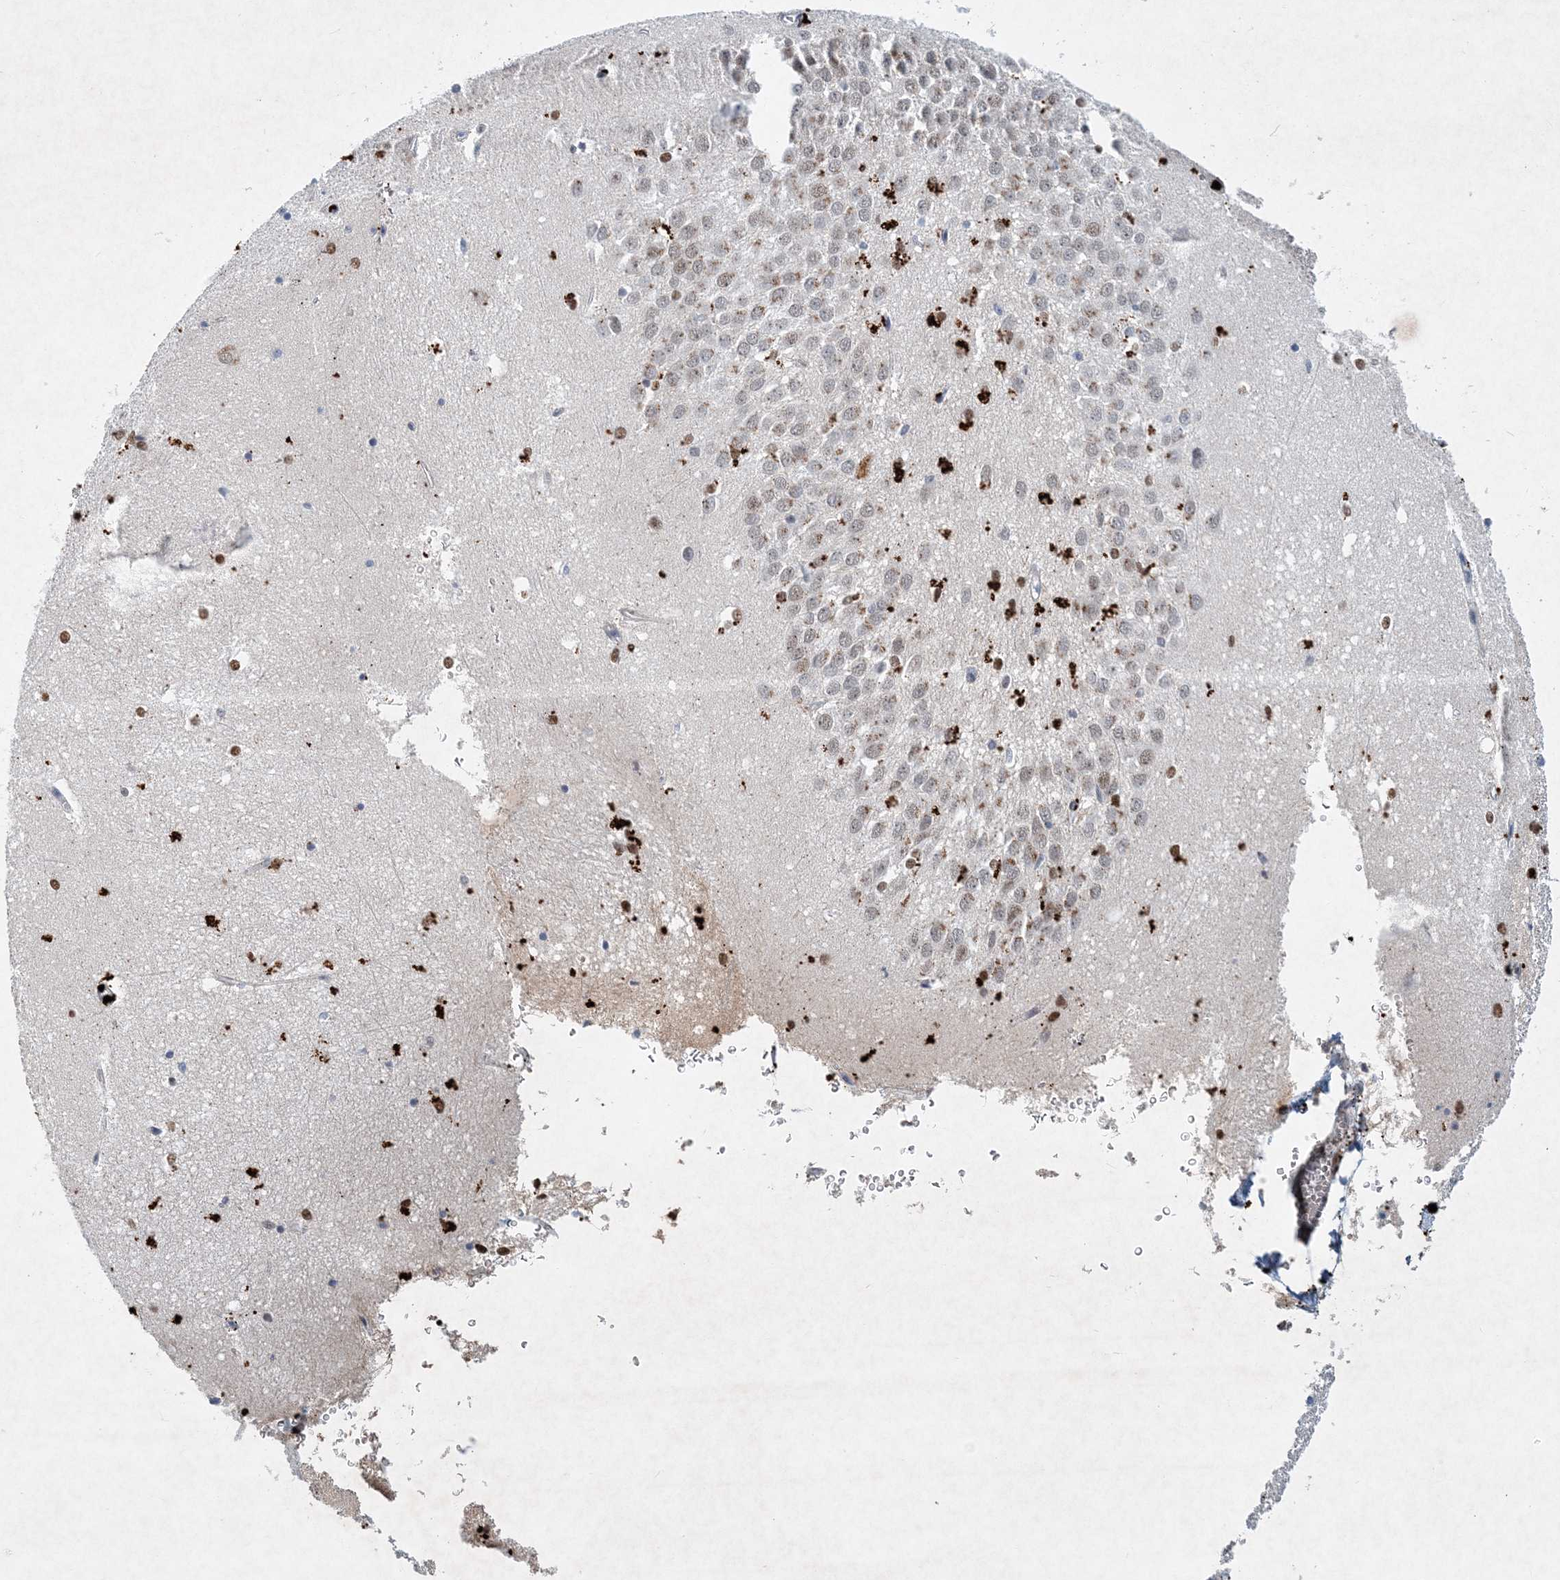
{"staining": {"intensity": "moderate", "quantity": "25%-75%", "location": "nuclear"}, "tissue": "hippocampus", "cell_type": "Glial cells", "image_type": "normal", "snomed": [{"axis": "morphology", "description": "Normal tissue, NOS"}, {"axis": "topography", "description": "Hippocampus"}], "caption": "The histopathology image displays a brown stain indicating the presence of a protein in the nuclear of glial cells in hippocampus.", "gene": "KPNA4", "patient": {"sex": "female", "age": 64}}